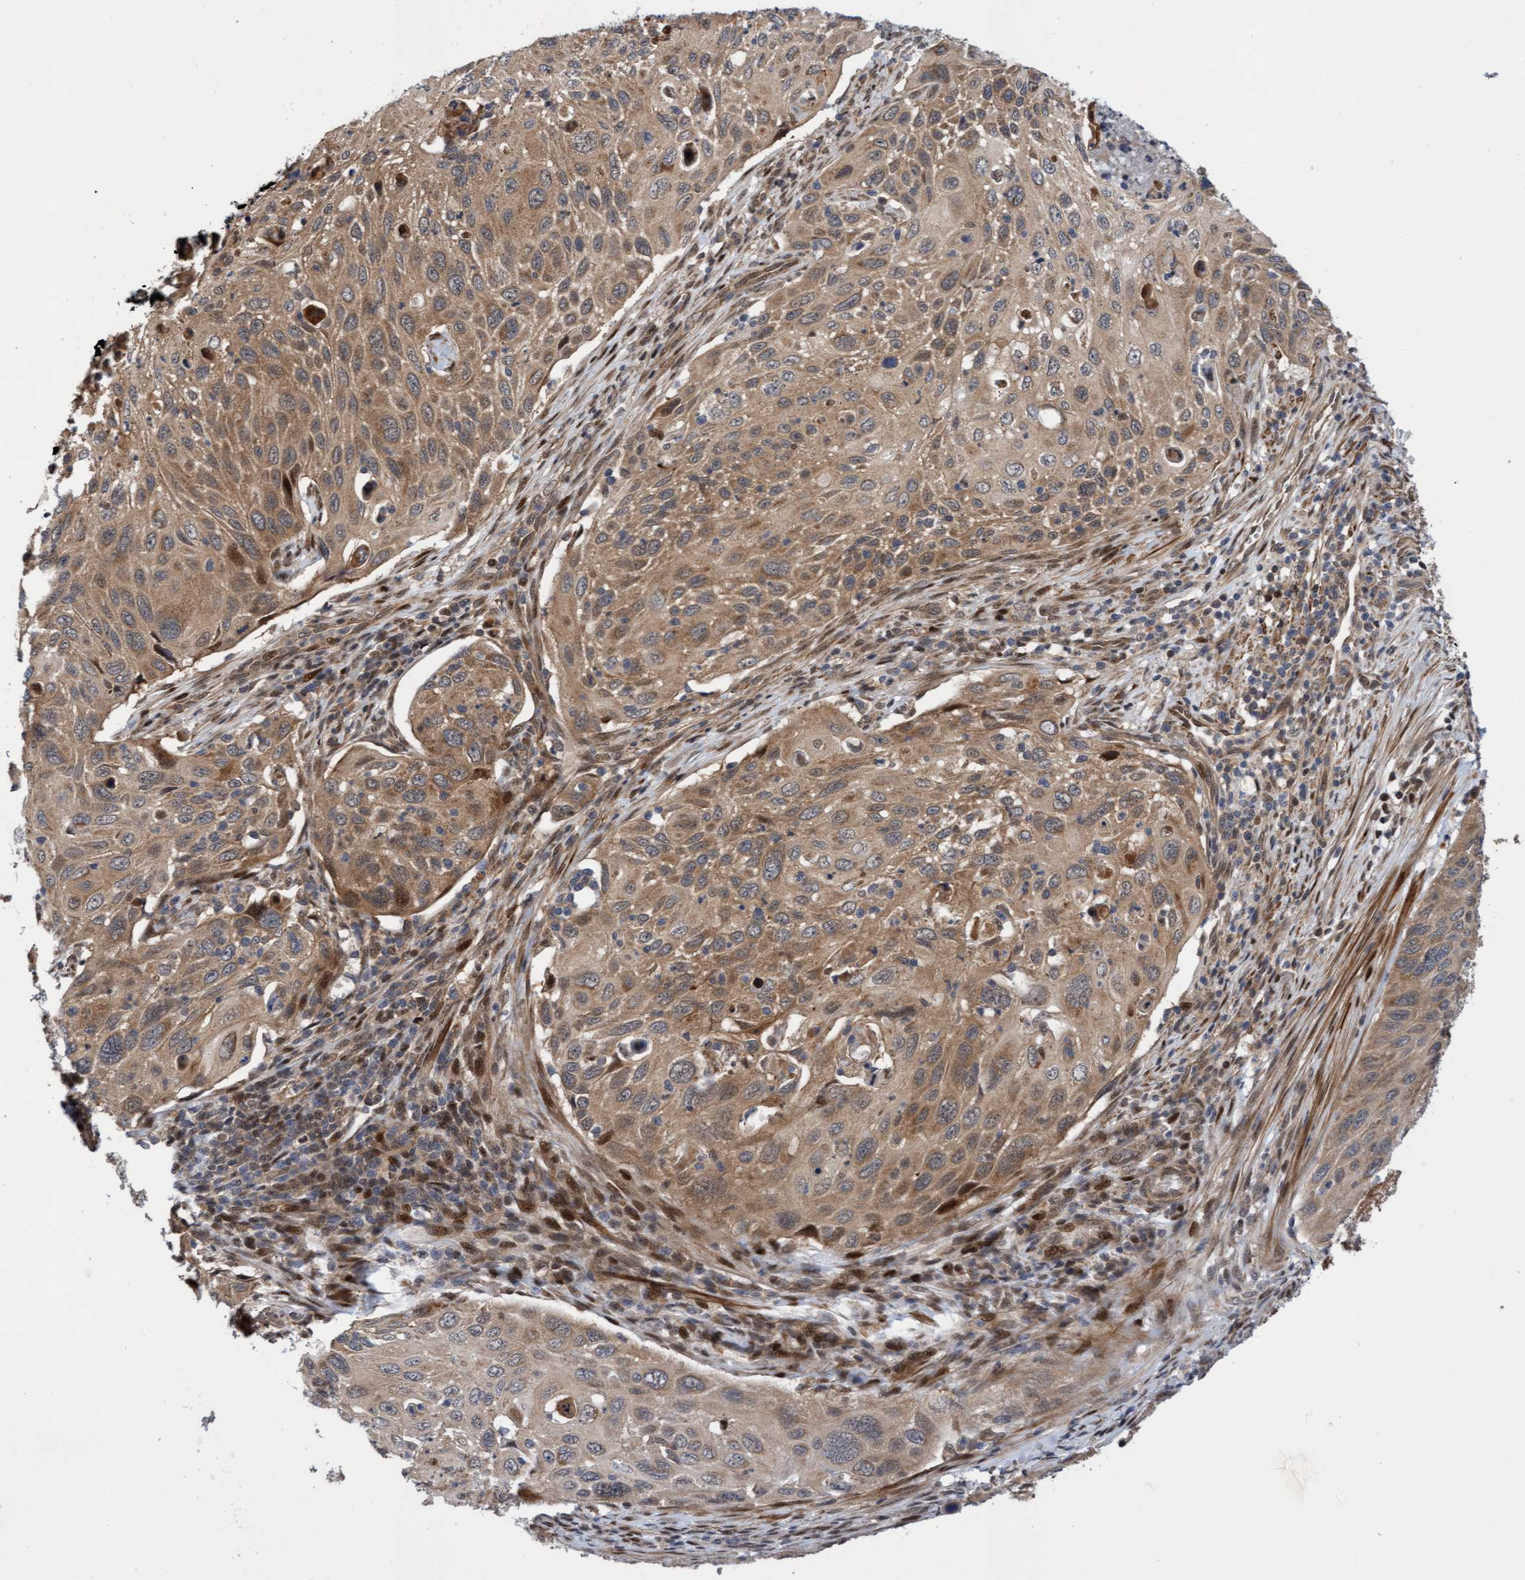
{"staining": {"intensity": "moderate", "quantity": ">75%", "location": "cytoplasmic/membranous"}, "tissue": "cervical cancer", "cell_type": "Tumor cells", "image_type": "cancer", "snomed": [{"axis": "morphology", "description": "Squamous cell carcinoma, NOS"}, {"axis": "topography", "description": "Cervix"}], "caption": "Cervical squamous cell carcinoma stained with a brown dye shows moderate cytoplasmic/membranous positive positivity in about >75% of tumor cells.", "gene": "ITFG1", "patient": {"sex": "female", "age": 70}}